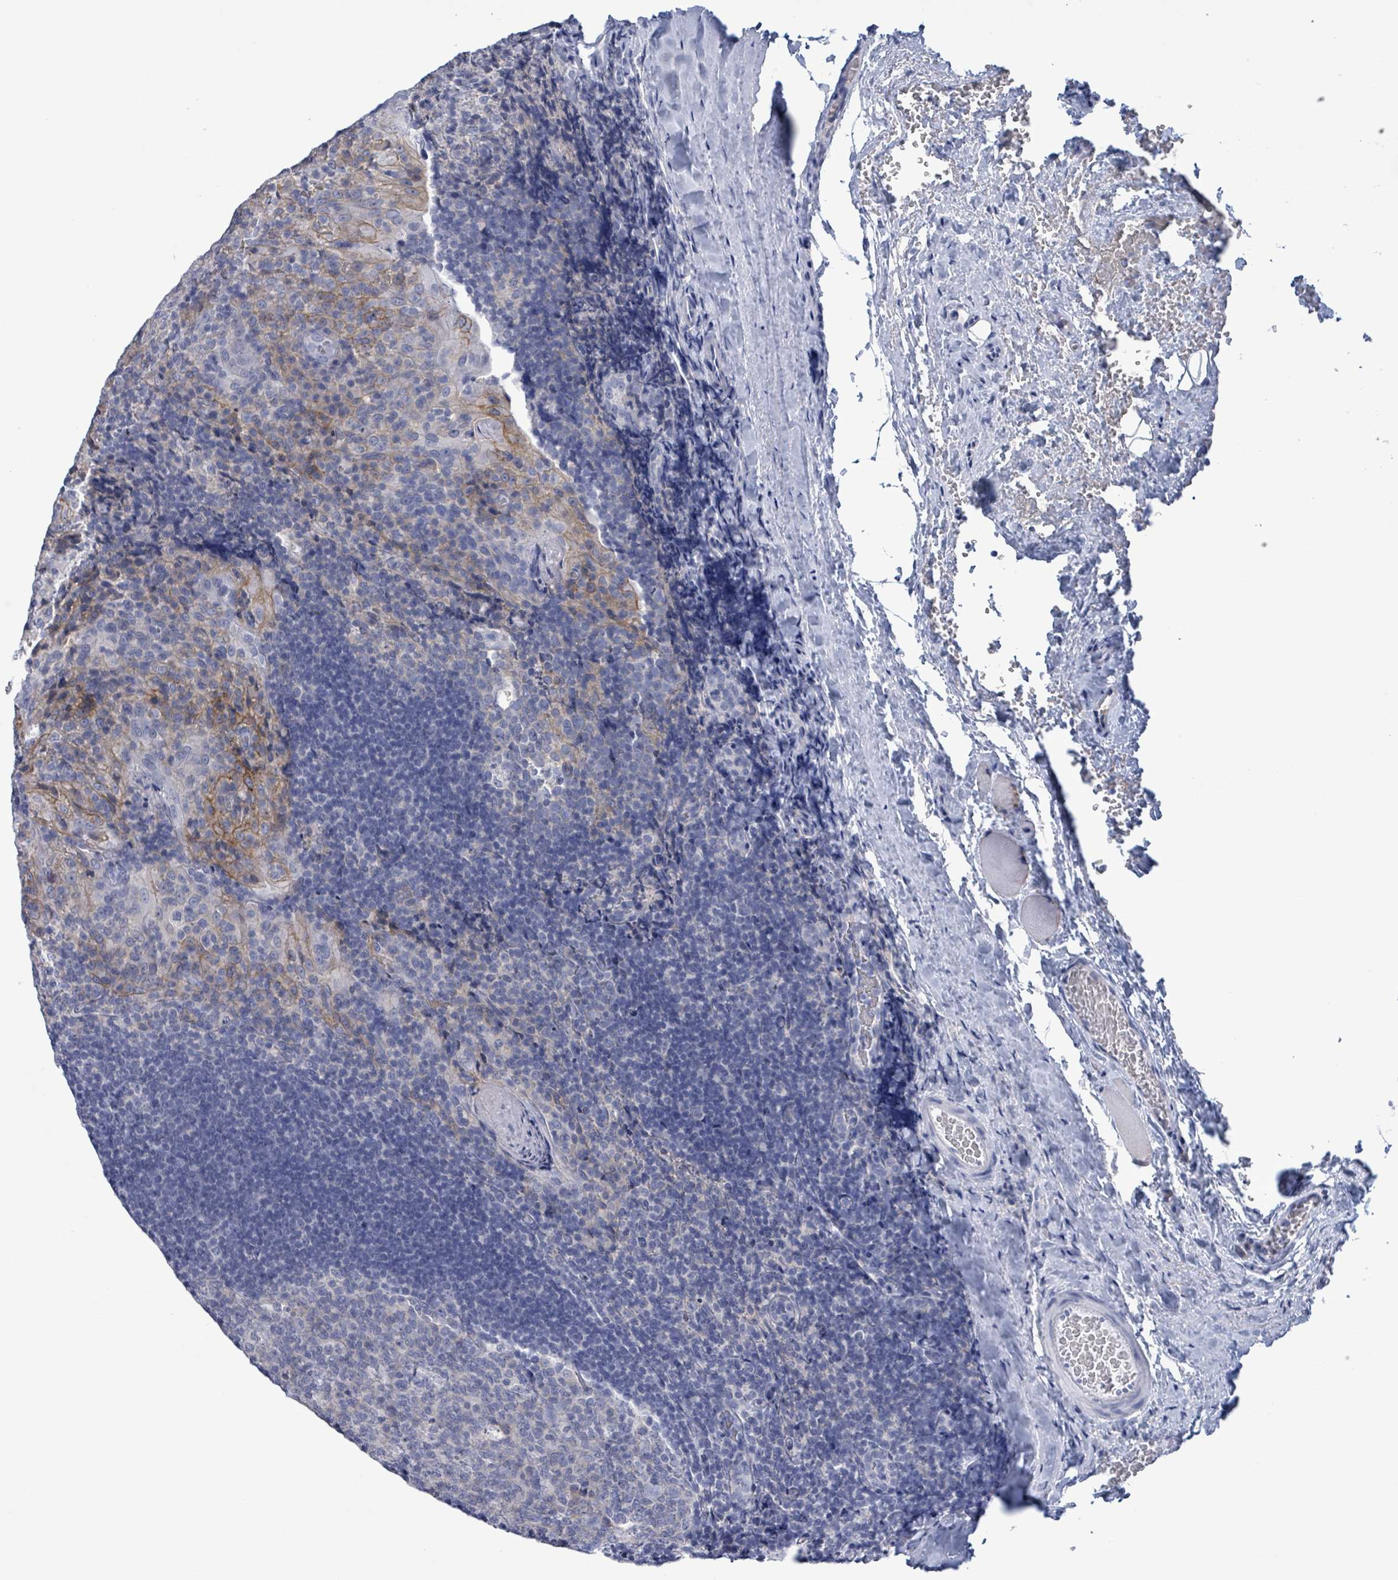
{"staining": {"intensity": "negative", "quantity": "none", "location": "none"}, "tissue": "tonsil", "cell_type": "Germinal center cells", "image_type": "normal", "snomed": [{"axis": "morphology", "description": "Normal tissue, NOS"}, {"axis": "topography", "description": "Tonsil"}], "caption": "The histopathology image reveals no significant positivity in germinal center cells of tonsil. (DAB immunohistochemistry (IHC) with hematoxylin counter stain).", "gene": "BSG", "patient": {"sex": "male", "age": 17}}